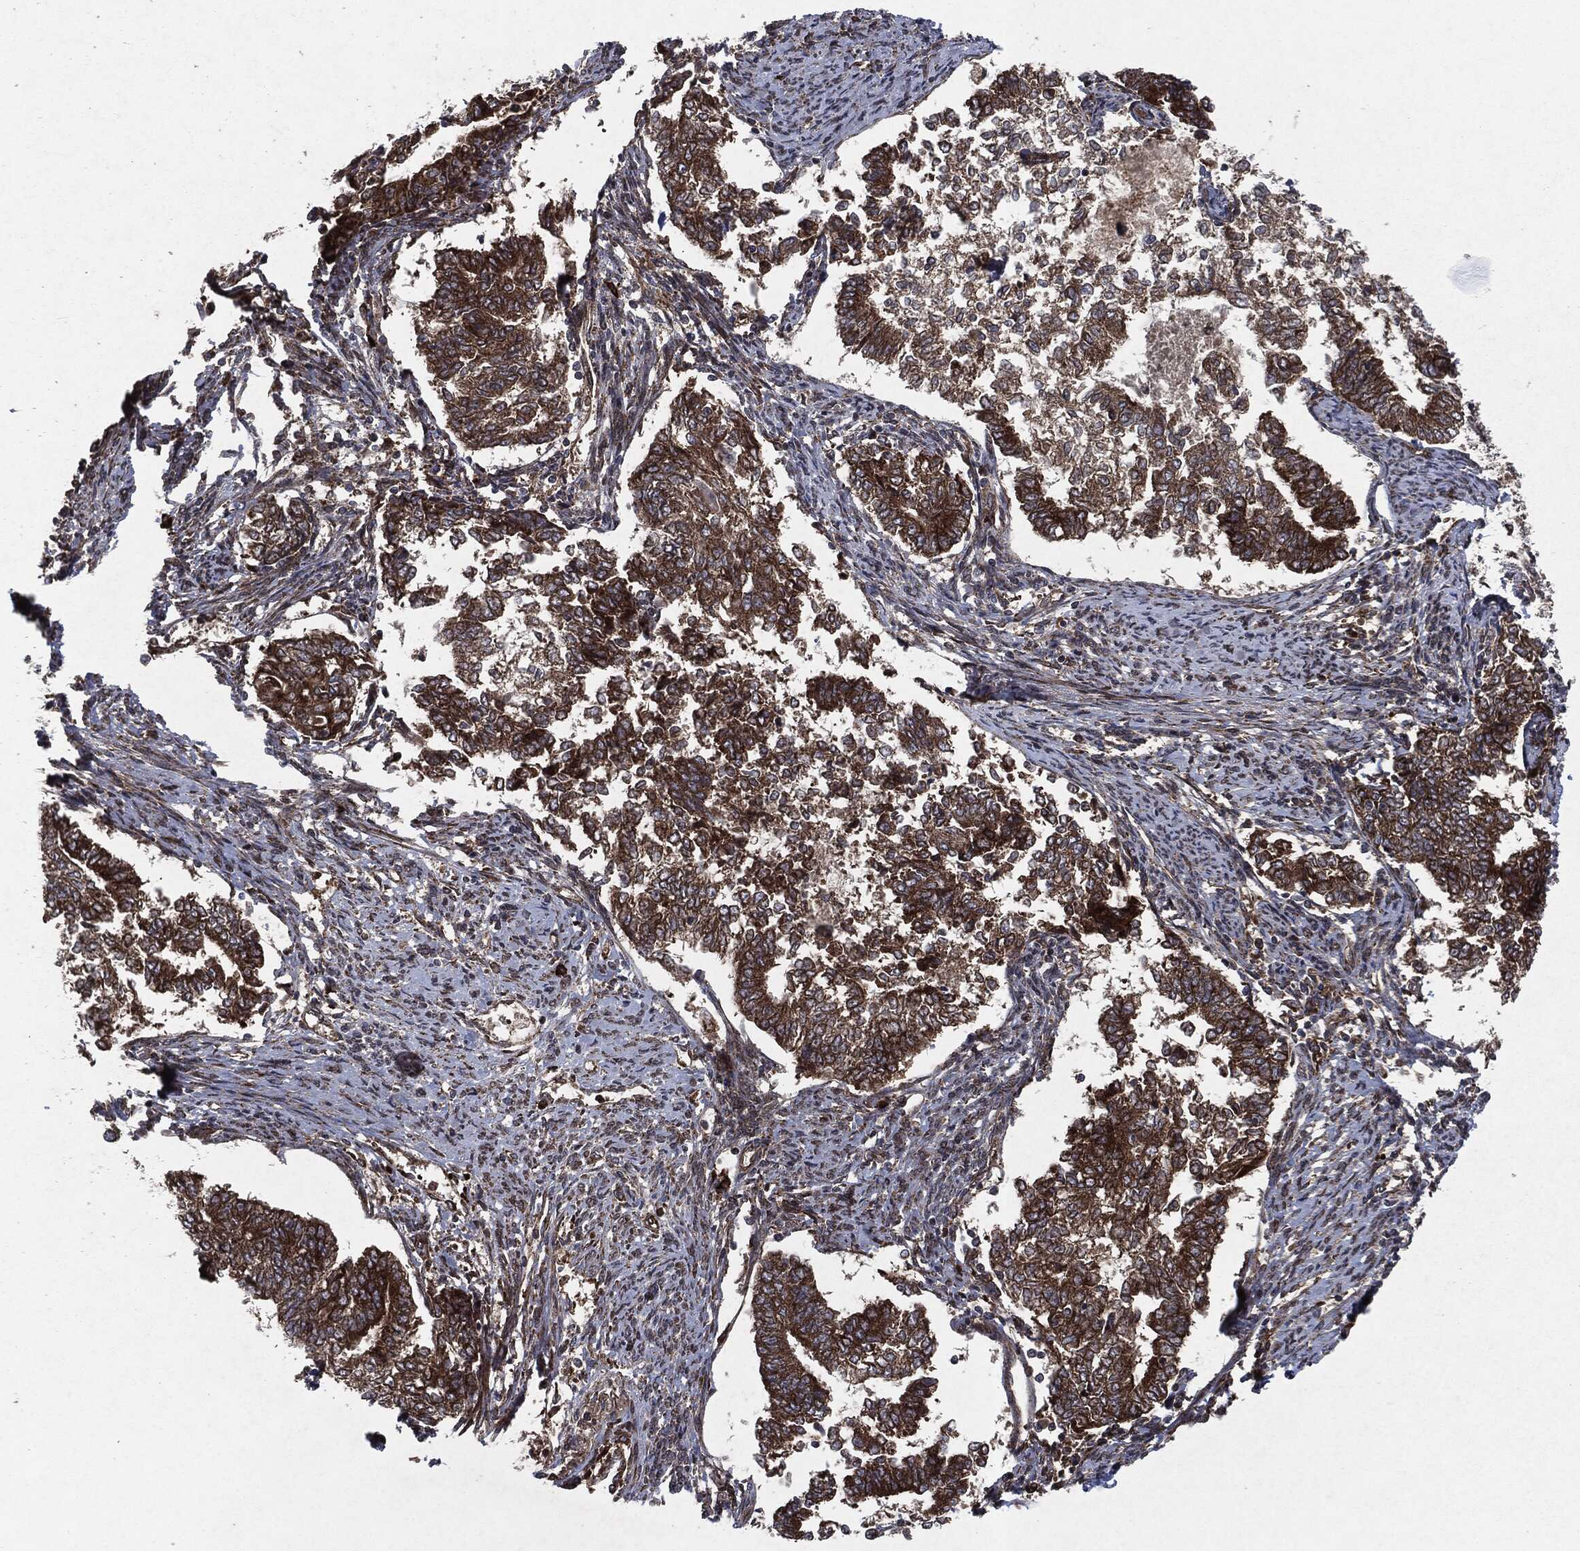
{"staining": {"intensity": "strong", "quantity": ">75%", "location": "cytoplasmic/membranous"}, "tissue": "endometrial cancer", "cell_type": "Tumor cells", "image_type": "cancer", "snomed": [{"axis": "morphology", "description": "Adenocarcinoma, NOS"}, {"axis": "topography", "description": "Endometrium"}], "caption": "Protein expression analysis of human adenocarcinoma (endometrial) reveals strong cytoplasmic/membranous staining in about >75% of tumor cells.", "gene": "RAF1", "patient": {"sex": "female", "age": 65}}